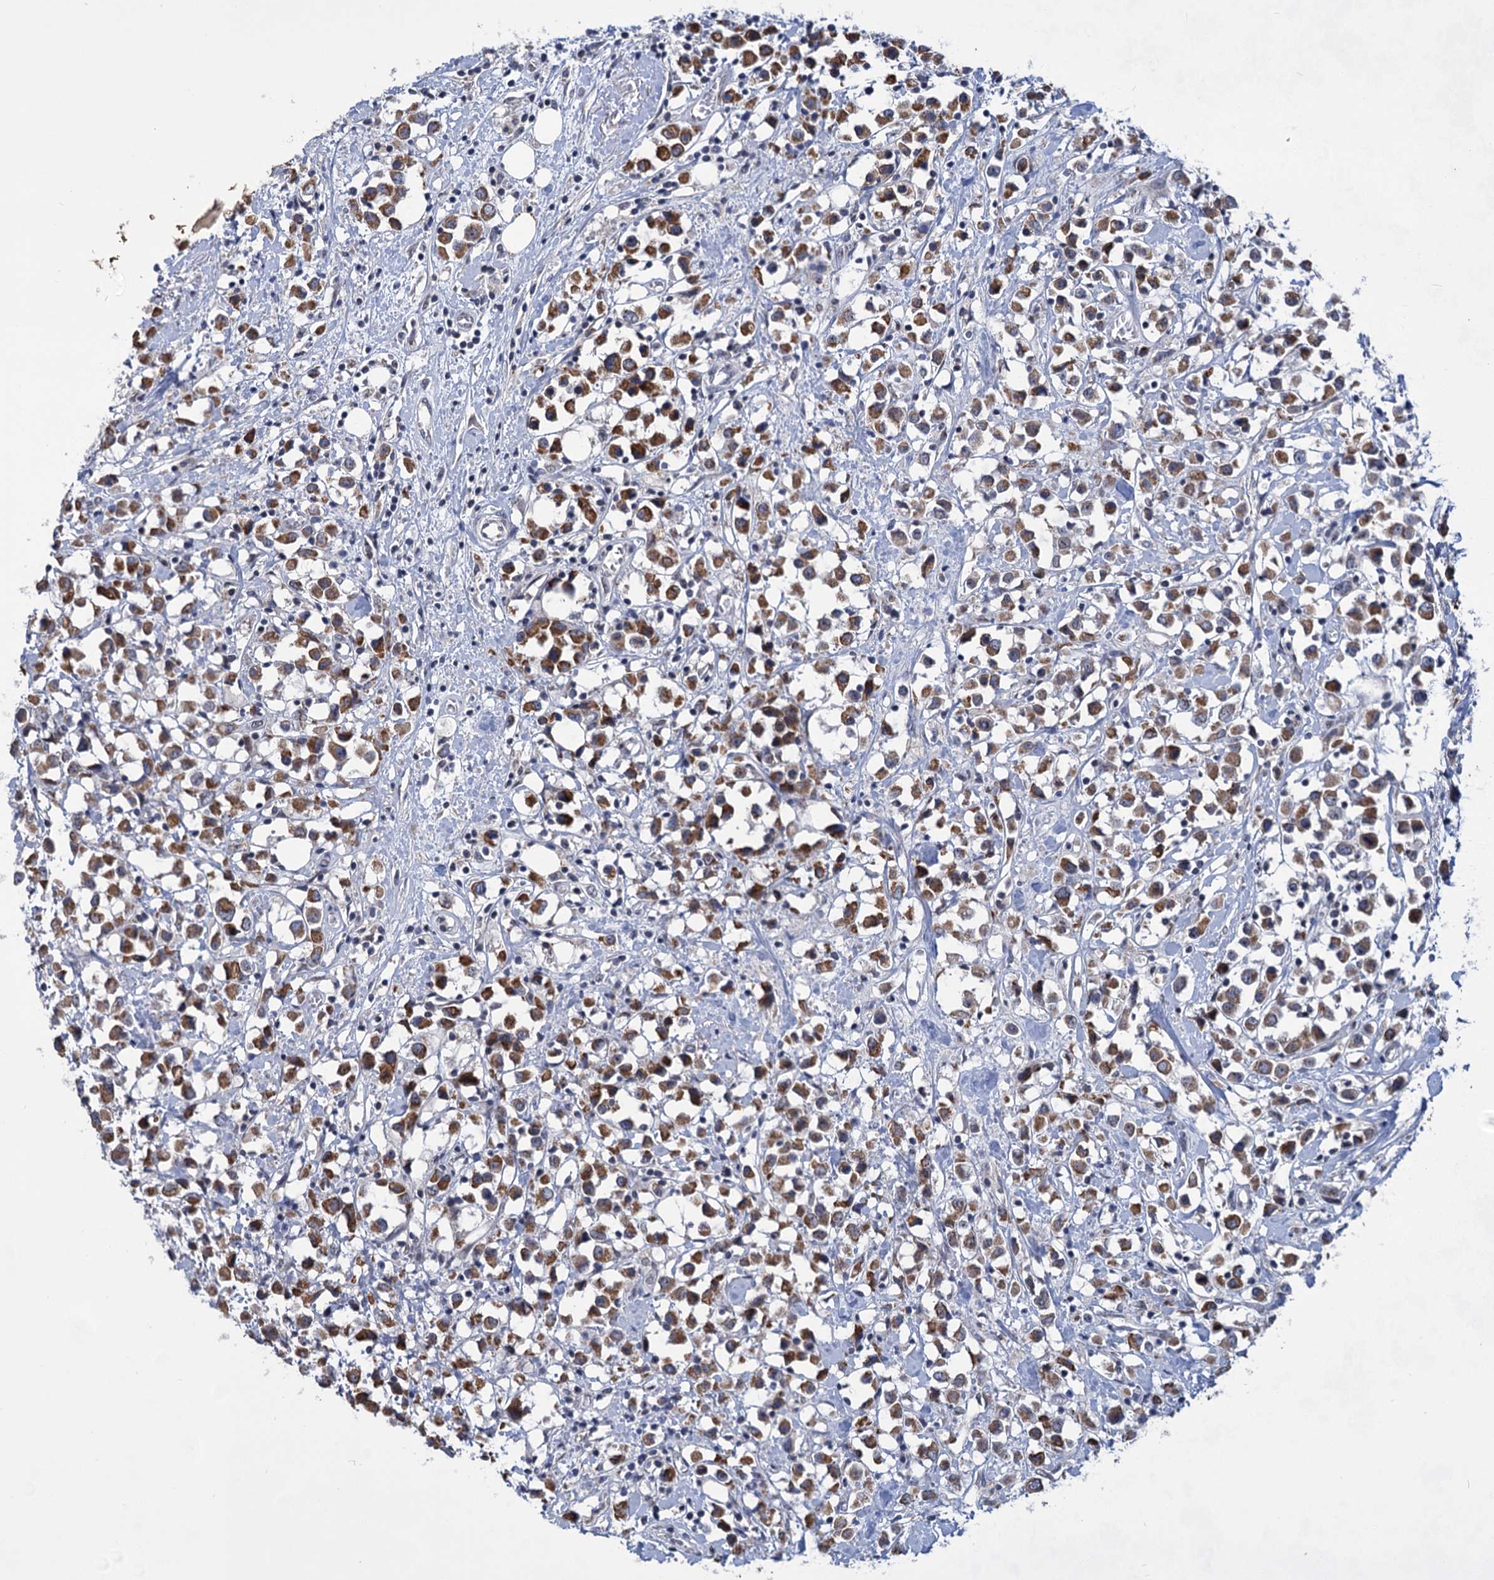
{"staining": {"intensity": "strong", "quantity": ">75%", "location": "cytoplasmic/membranous"}, "tissue": "breast cancer", "cell_type": "Tumor cells", "image_type": "cancer", "snomed": [{"axis": "morphology", "description": "Duct carcinoma"}, {"axis": "topography", "description": "Breast"}], "caption": "Immunohistochemical staining of infiltrating ductal carcinoma (breast) demonstrates high levels of strong cytoplasmic/membranous protein expression in about >75% of tumor cells.", "gene": "TTC17", "patient": {"sex": "female", "age": 61}}